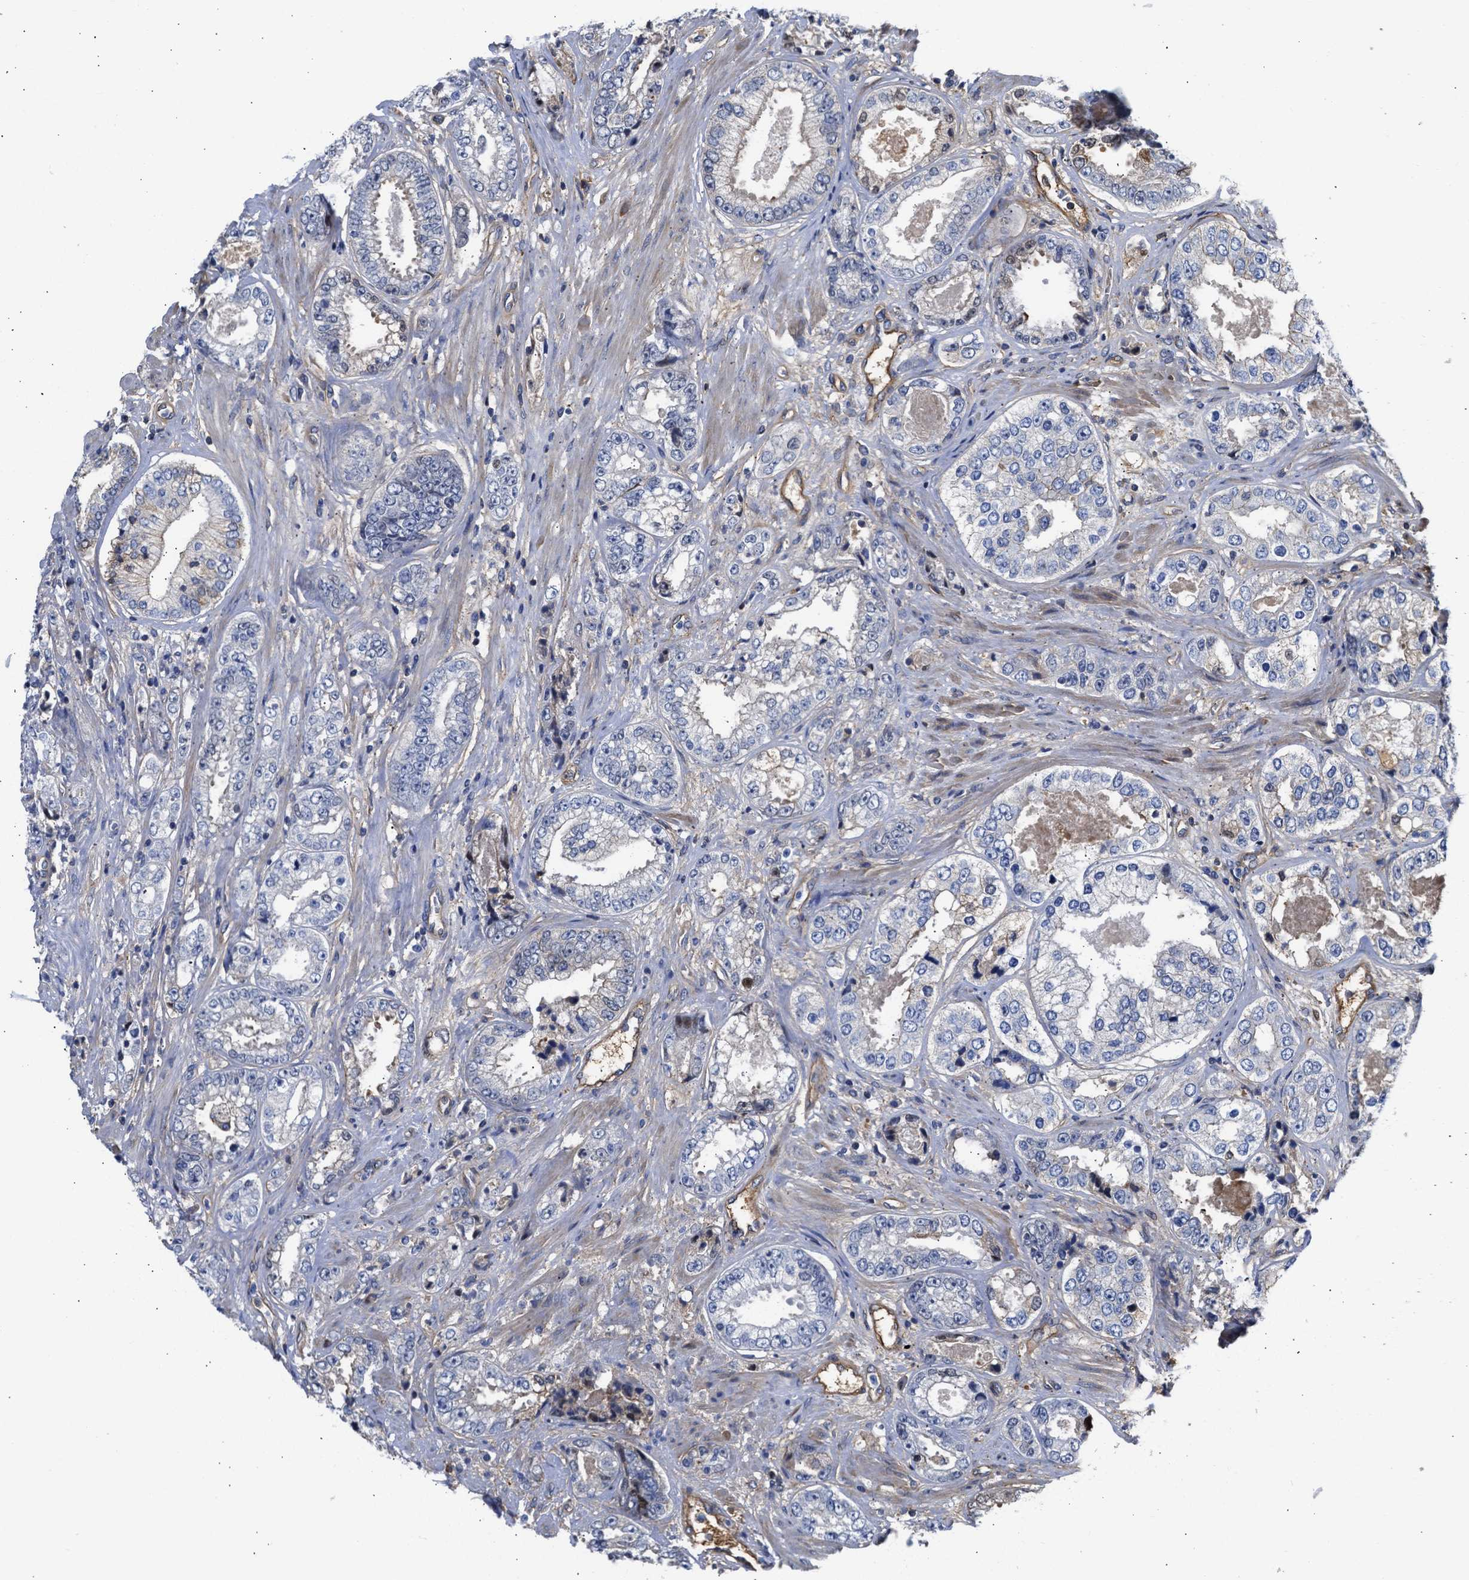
{"staining": {"intensity": "moderate", "quantity": "<25%", "location": "cytoplasmic/membranous"}, "tissue": "prostate cancer", "cell_type": "Tumor cells", "image_type": "cancer", "snomed": [{"axis": "morphology", "description": "Adenocarcinoma, High grade"}, {"axis": "topography", "description": "Prostate"}], "caption": "Brown immunohistochemical staining in human prostate cancer (high-grade adenocarcinoma) displays moderate cytoplasmic/membranous positivity in approximately <25% of tumor cells.", "gene": "MAS1L", "patient": {"sex": "male", "age": 61}}